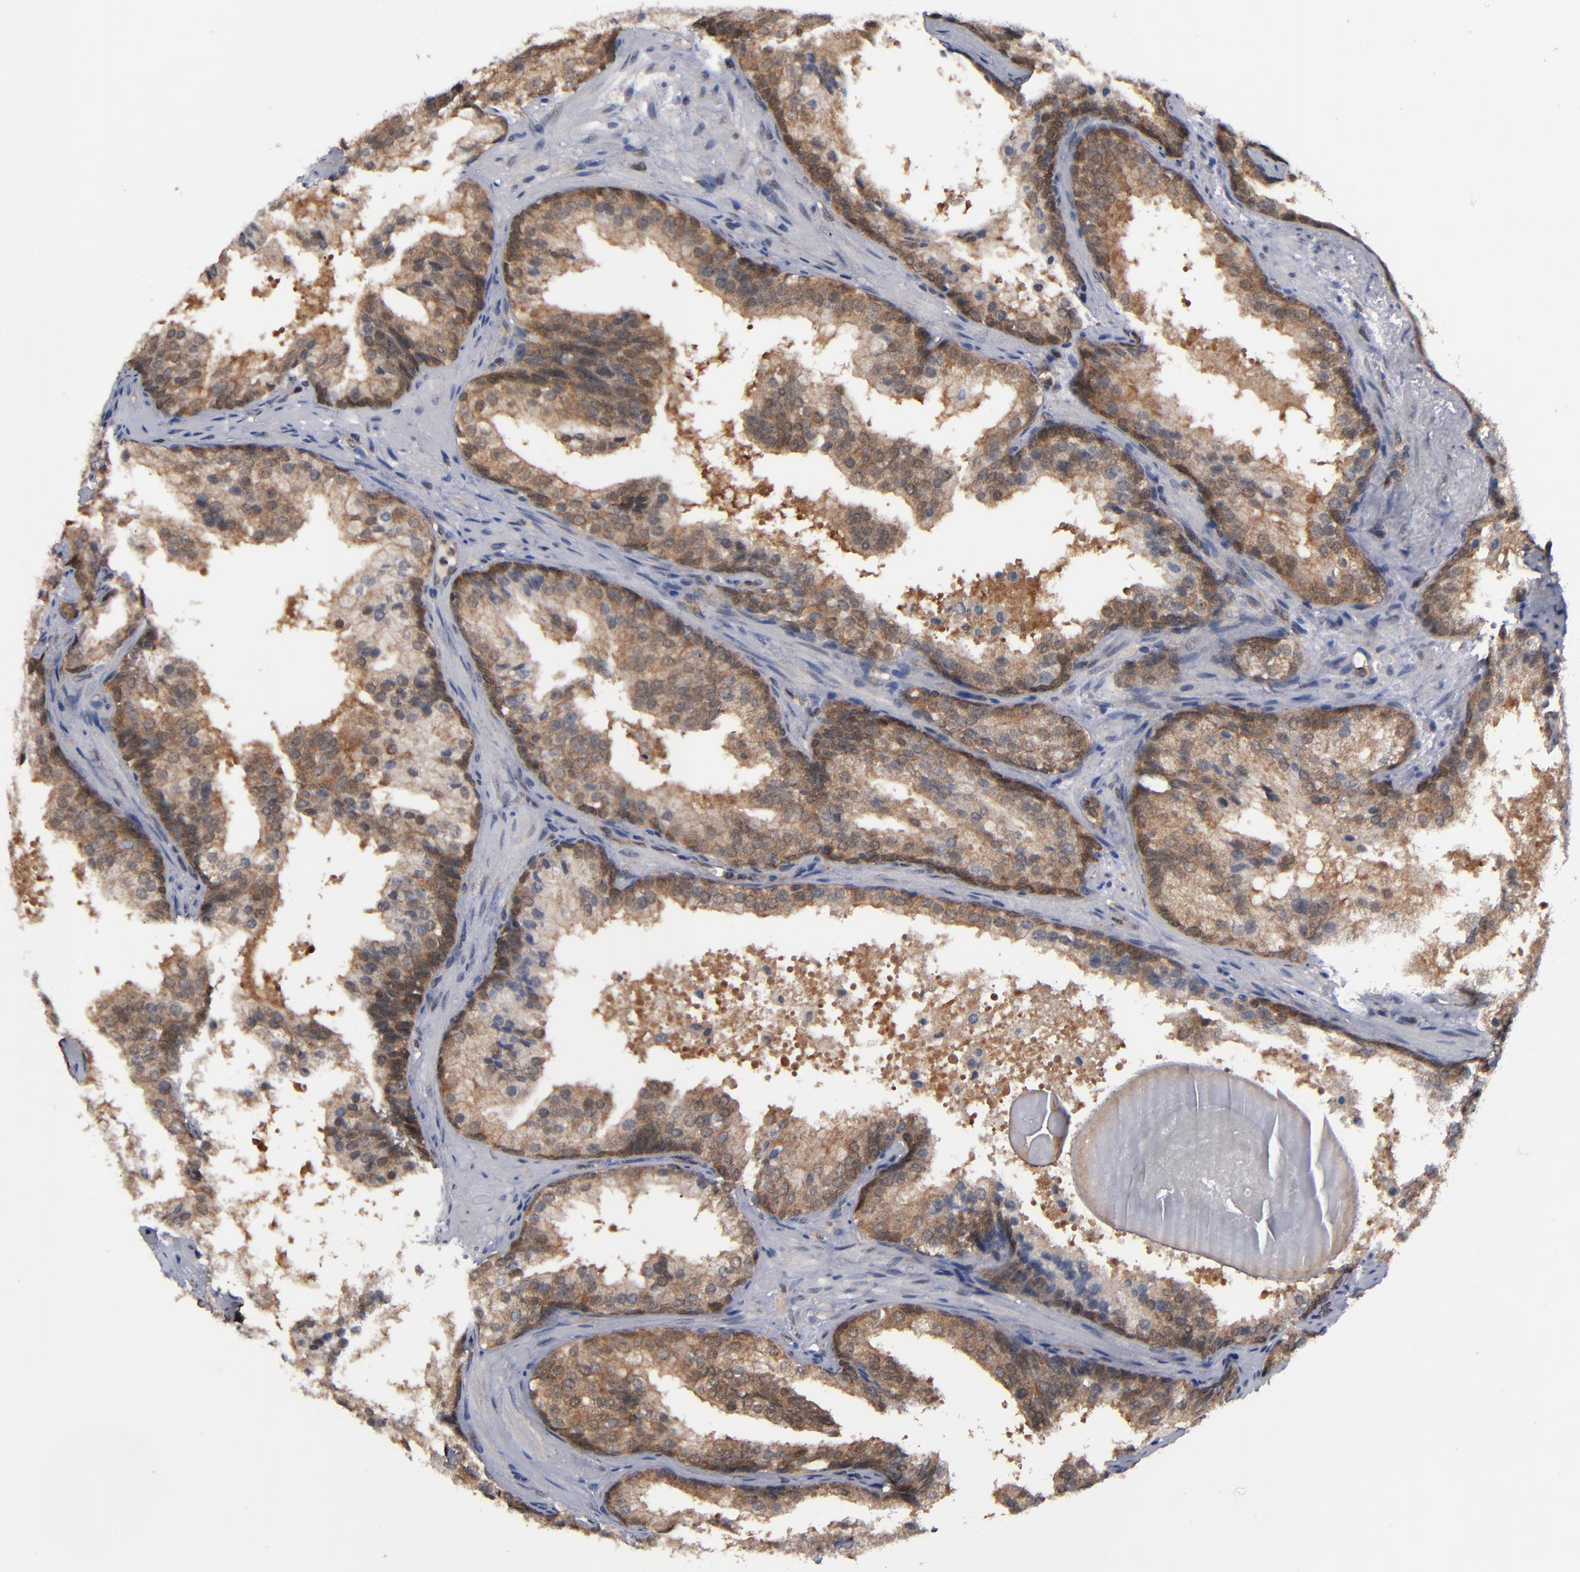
{"staining": {"intensity": "strong", "quantity": ">75%", "location": "cytoplasmic/membranous"}, "tissue": "prostate cancer", "cell_type": "Tumor cells", "image_type": "cancer", "snomed": [{"axis": "morphology", "description": "Adenocarcinoma, Low grade"}, {"axis": "topography", "description": "Prostate"}], "caption": "Prostate cancer stained with immunohistochemistry (IHC) reveals strong cytoplasmic/membranous expression in approximately >75% of tumor cells.", "gene": "ALG13", "patient": {"sex": "male", "age": 69}}